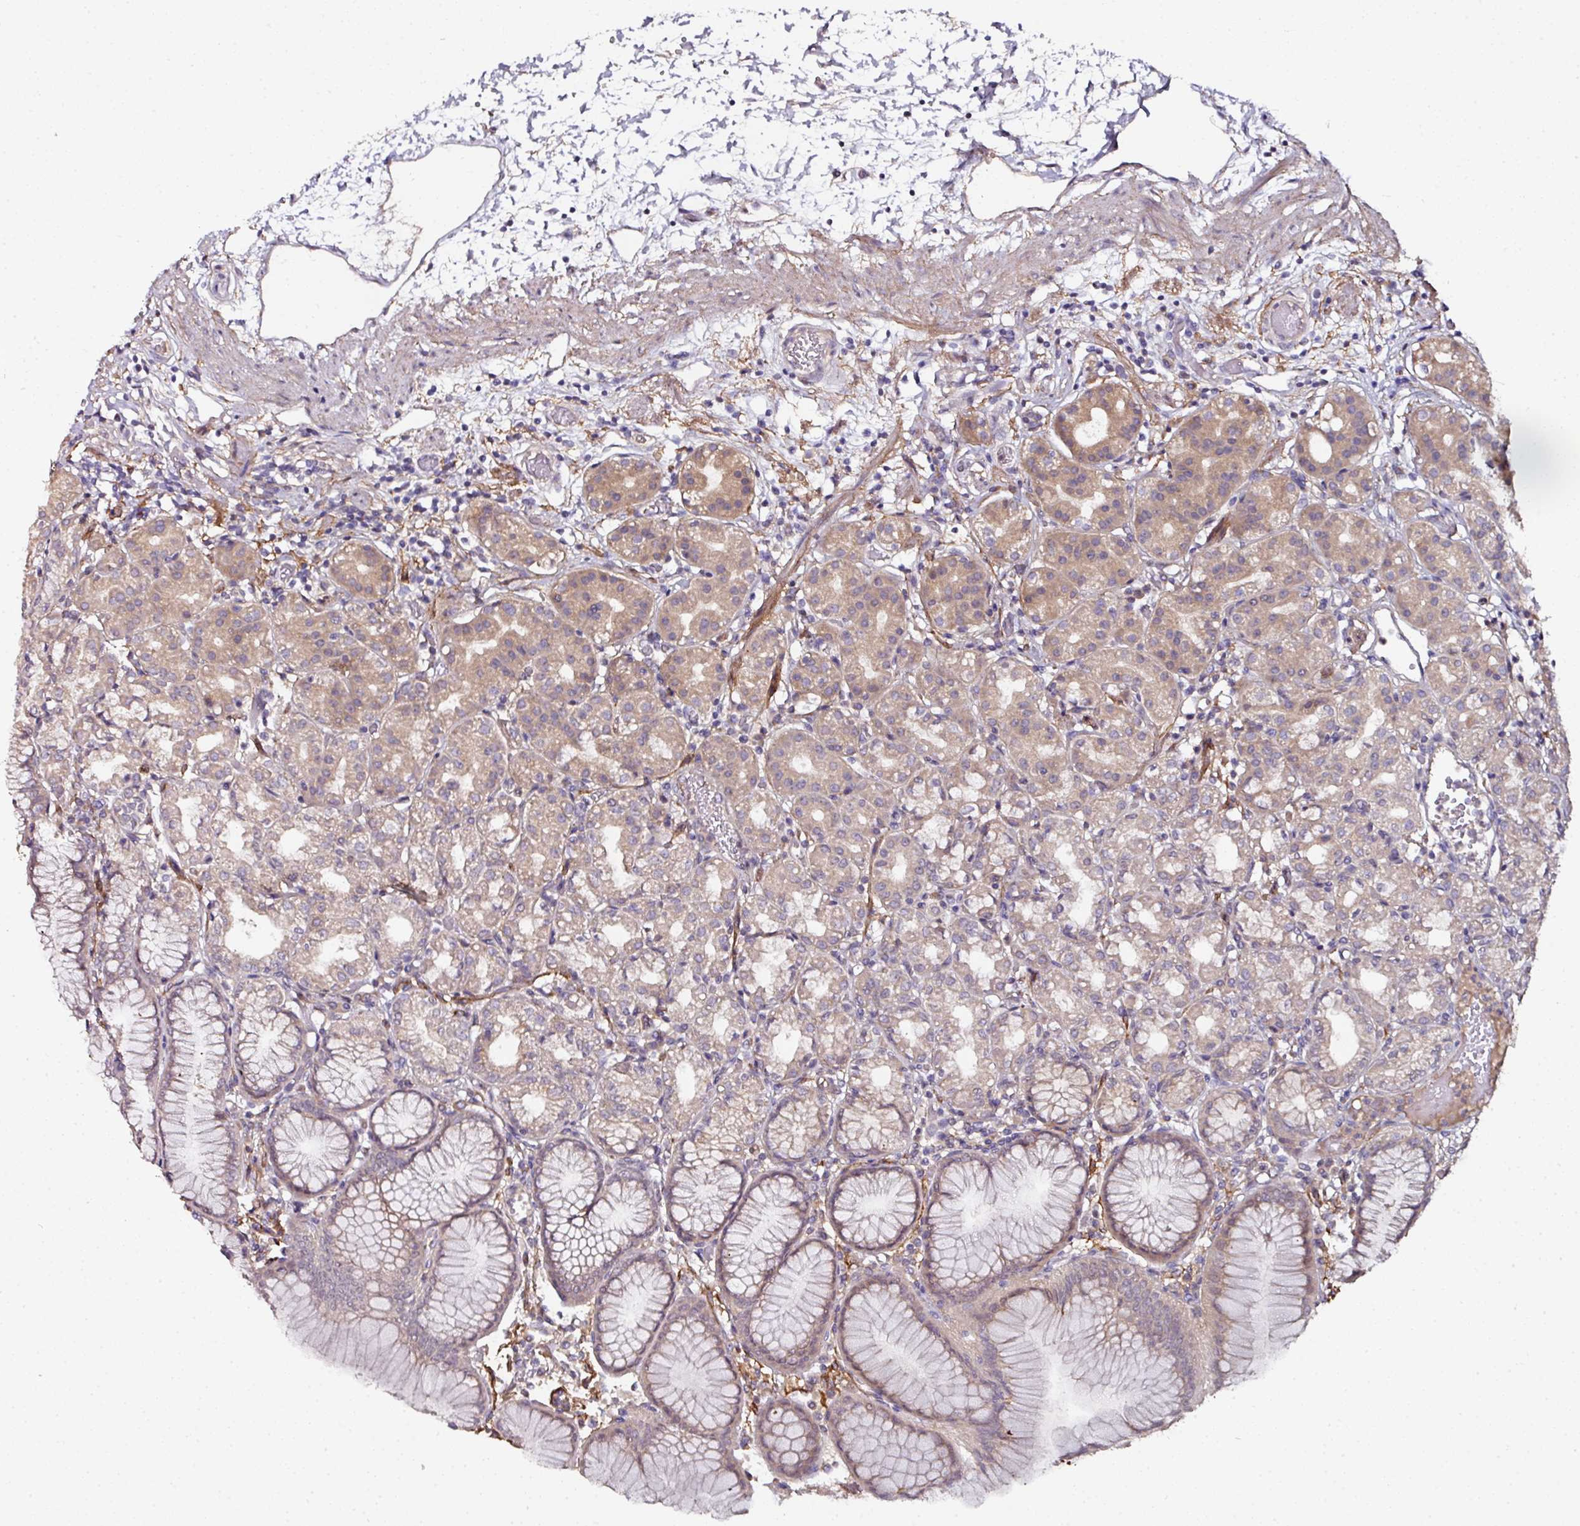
{"staining": {"intensity": "moderate", "quantity": "25%-75%", "location": "cytoplasmic/membranous"}, "tissue": "stomach", "cell_type": "Glandular cells", "image_type": "normal", "snomed": [{"axis": "morphology", "description": "Normal tissue, NOS"}, {"axis": "topography", "description": "Stomach"}], "caption": "IHC micrograph of unremarkable stomach: human stomach stained using immunohistochemistry (IHC) demonstrates medium levels of moderate protein expression localized specifically in the cytoplasmic/membranous of glandular cells, appearing as a cytoplasmic/membranous brown color.", "gene": "CTDSP2", "patient": {"sex": "female", "age": 57}}